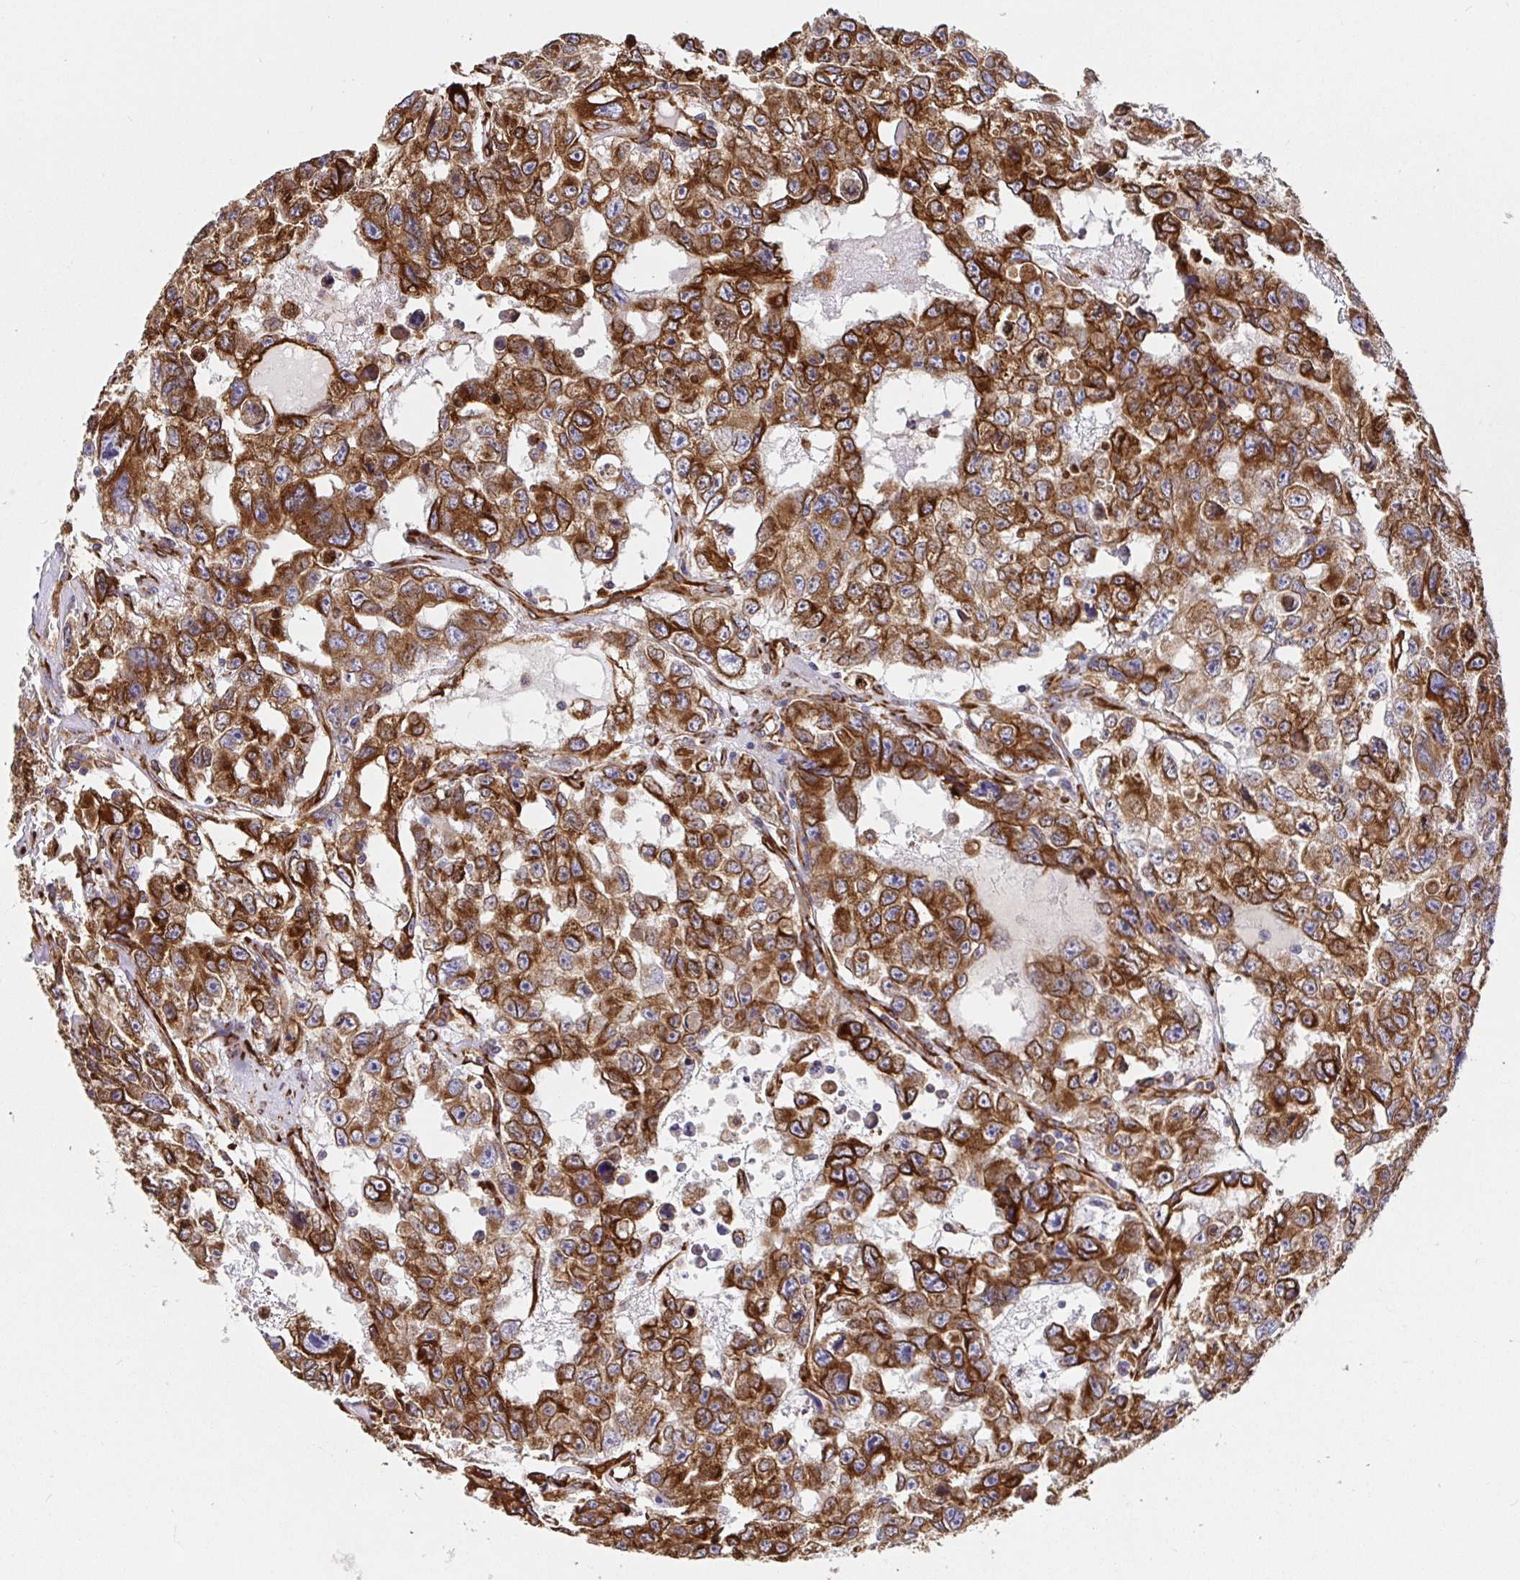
{"staining": {"intensity": "strong", "quantity": ">75%", "location": "cytoplasmic/membranous"}, "tissue": "testis cancer", "cell_type": "Tumor cells", "image_type": "cancer", "snomed": [{"axis": "morphology", "description": "Seminoma, NOS"}, {"axis": "topography", "description": "Testis"}], "caption": "Strong cytoplasmic/membranous positivity is present in about >75% of tumor cells in testis cancer.", "gene": "MAOA", "patient": {"sex": "male", "age": 26}}